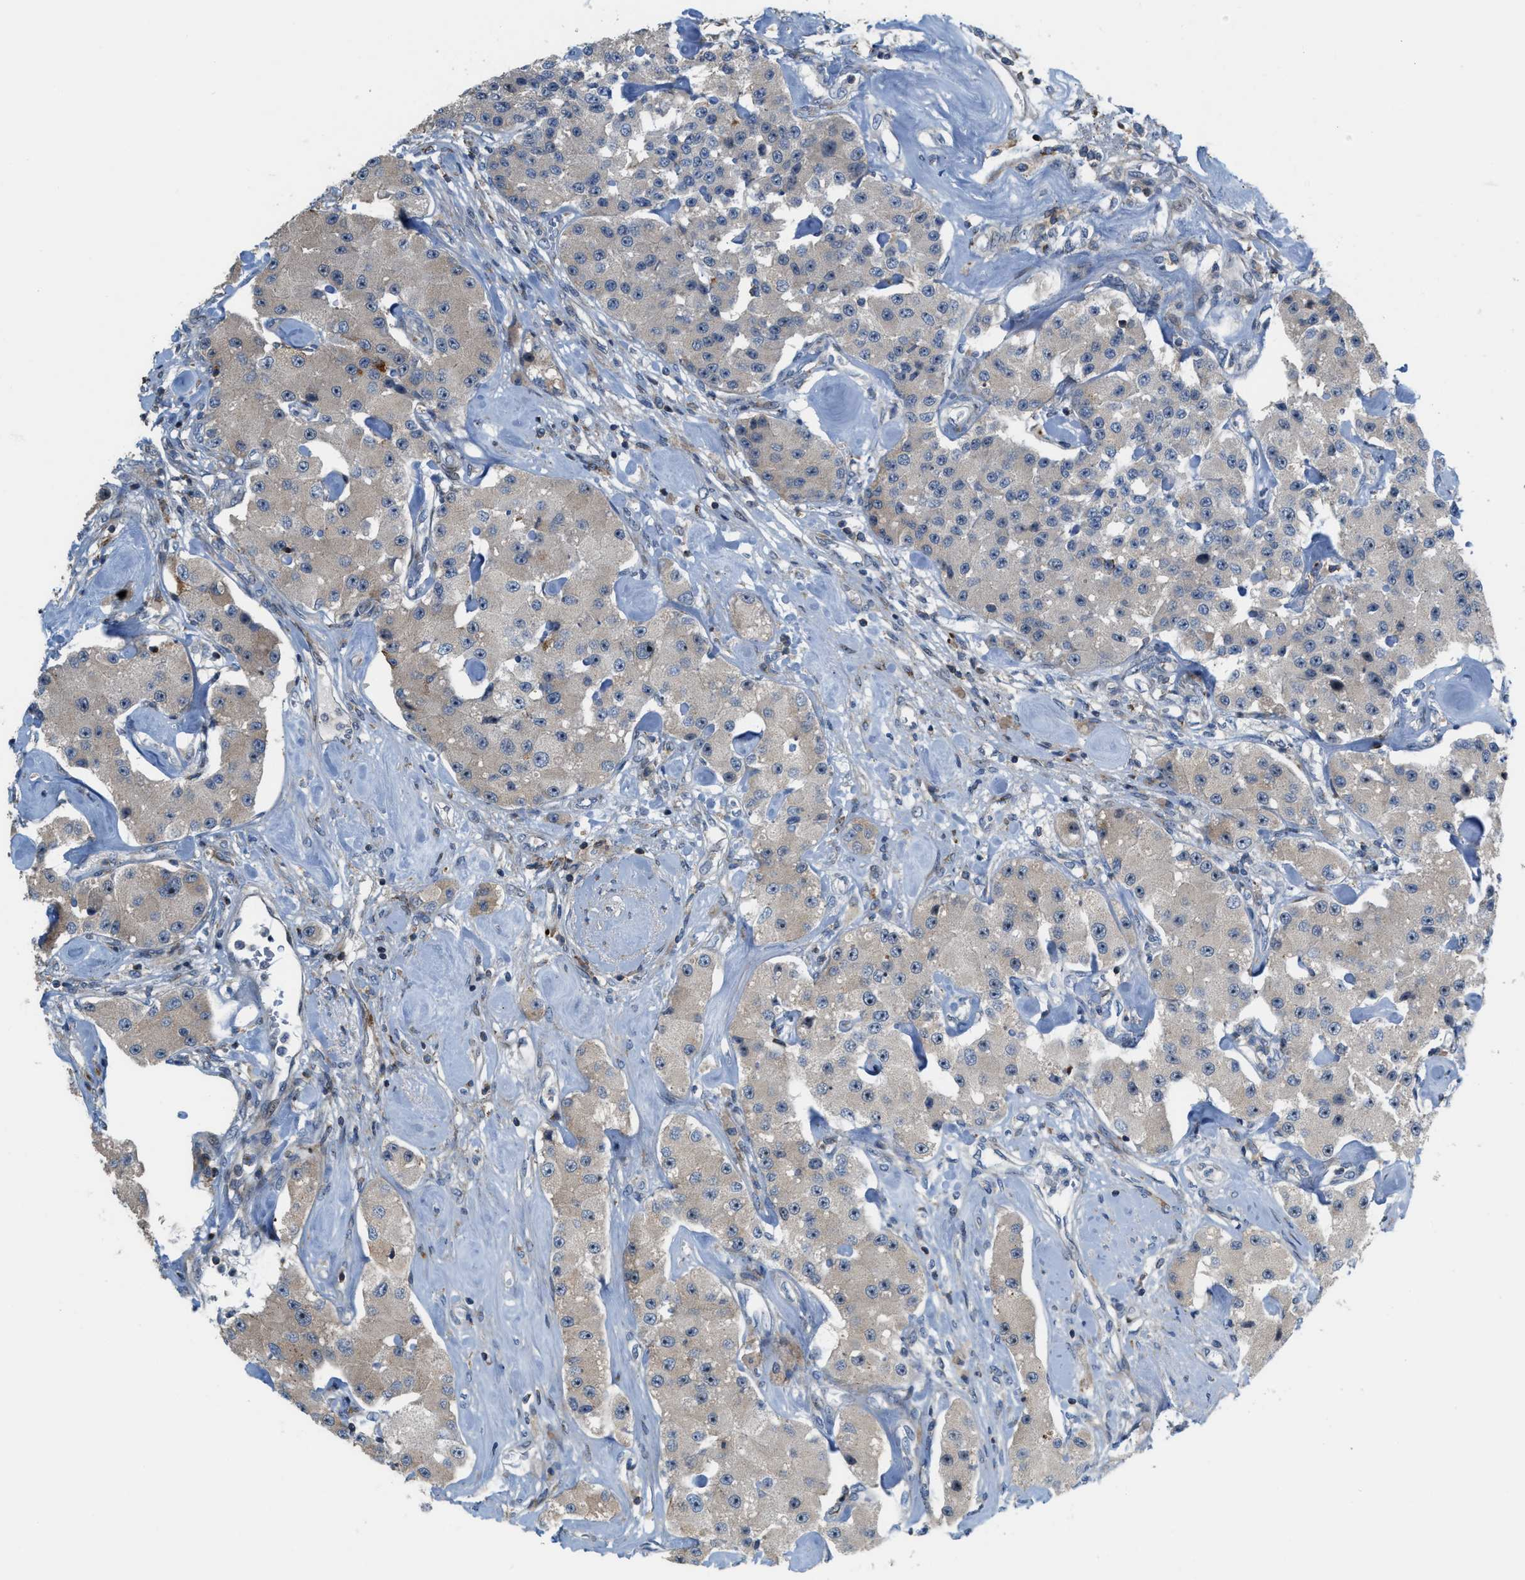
{"staining": {"intensity": "negative", "quantity": "none", "location": "none"}, "tissue": "carcinoid", "cell_type": "Tumor cells", "image_type": "cancer", "snomed": [{"axis": "morphology", "description": "Carcinoid, malignant, NOS"}, {"axis": "topography", "description": "Pancreas"}], "caption": "Tumor cells show no significant positivity in malignant carcinoid.", "gene": "DIPK1A", "patient": {"sex": "male", "age": 41}}